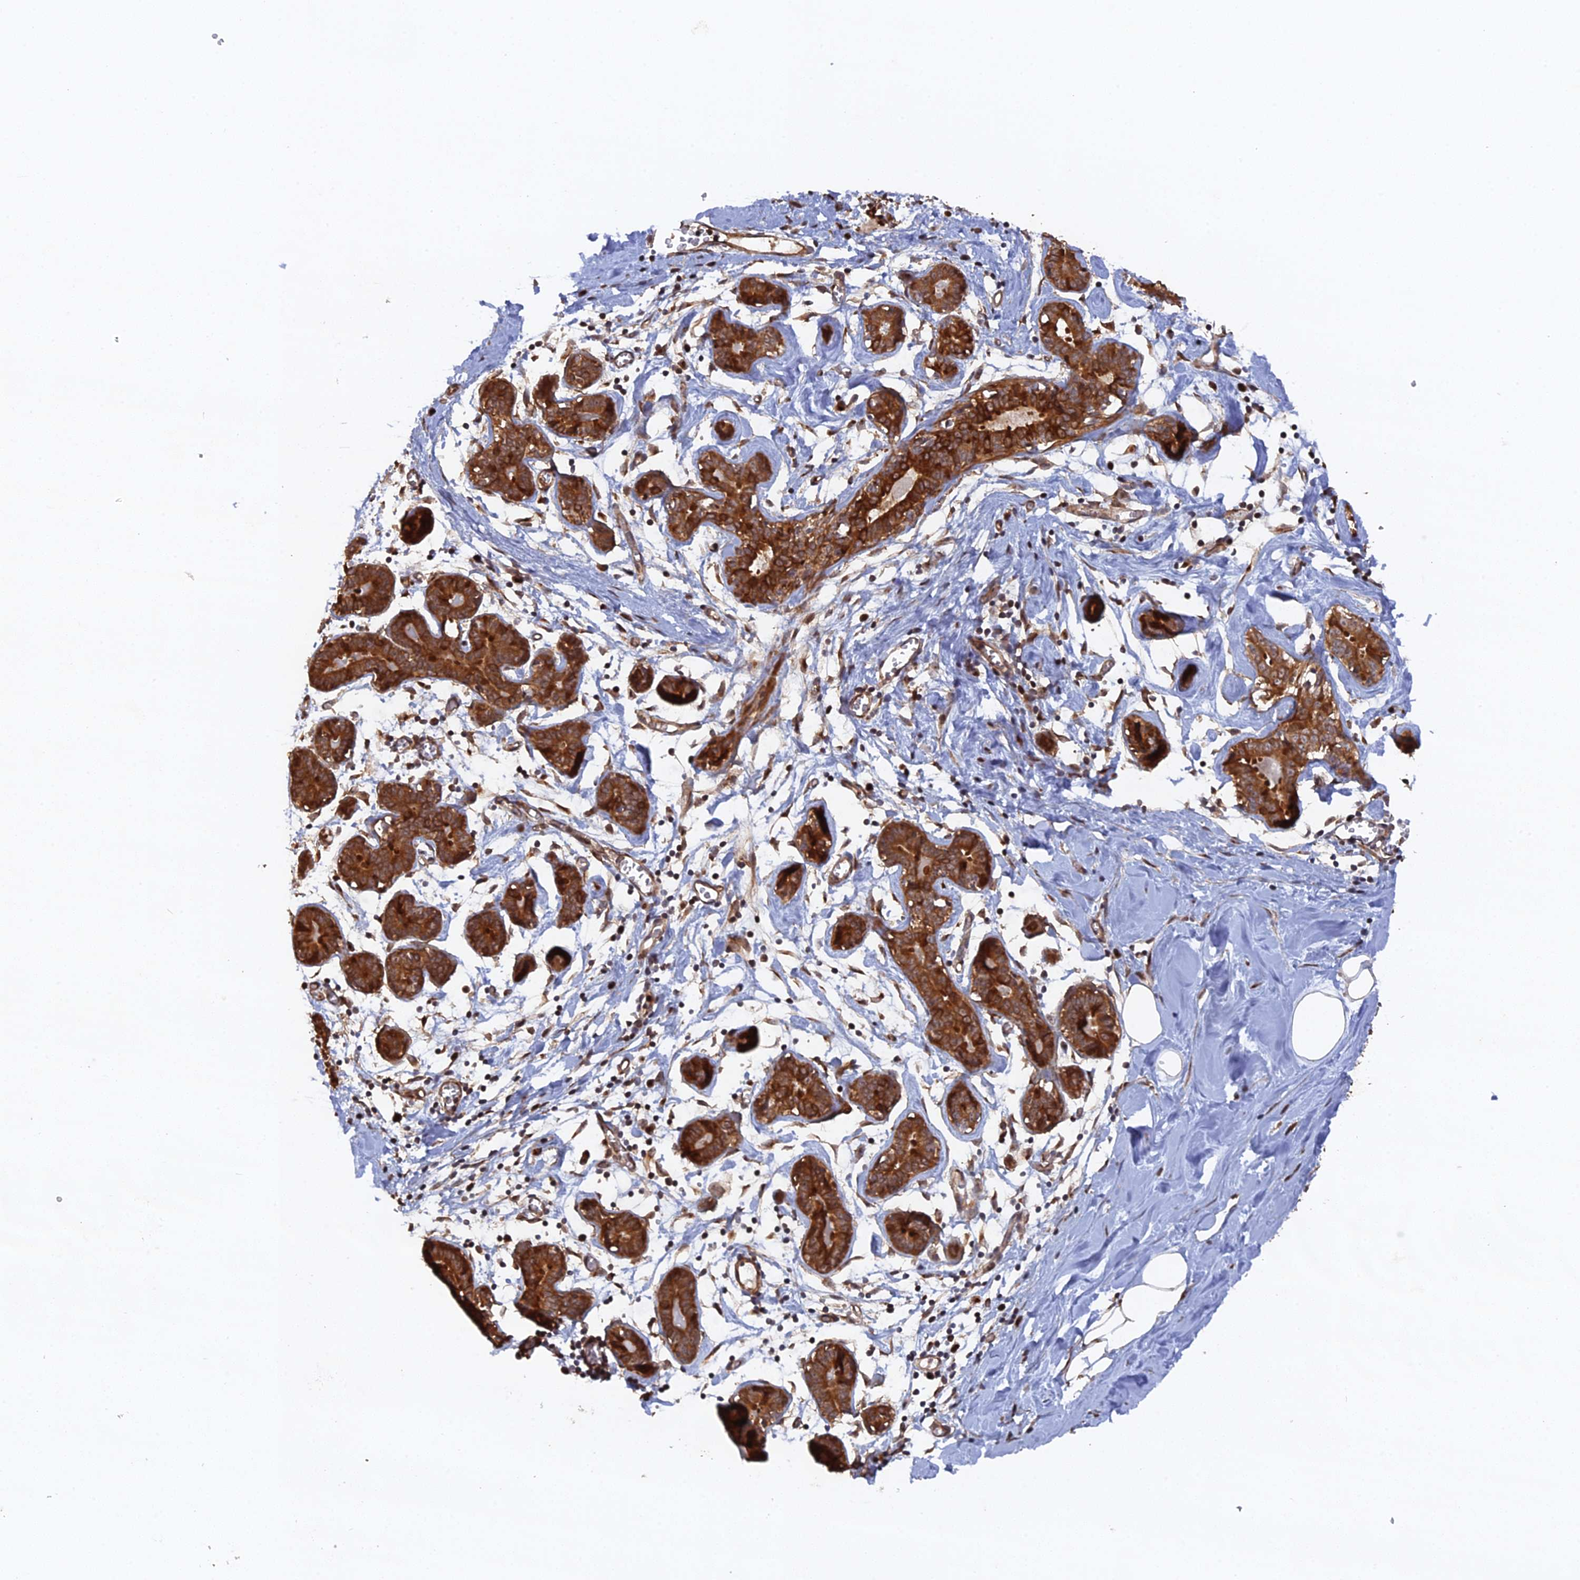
{"staining": {"intensity": "moderate", "quantity": ">75%", "location": "cytoplasmic/membranous"}, "tissue": "breast", "cell_type": "Adipocytes", "image_type": "normal", "snomed": [{"axis": "morphology", "description": "Normal tissue, NOS"}, {"axis": "topography", "description": "Breast"}], "caption": "High-power microscopy captured an immunohistochemistry (IHC) photomicrograph of unremarkable breast, revealing moderate cytoplasmic/membranous staining in approximately >75% of adipocytes.", "gene": "VPS37C", "patient": {"sex": "female", "age": 27}}